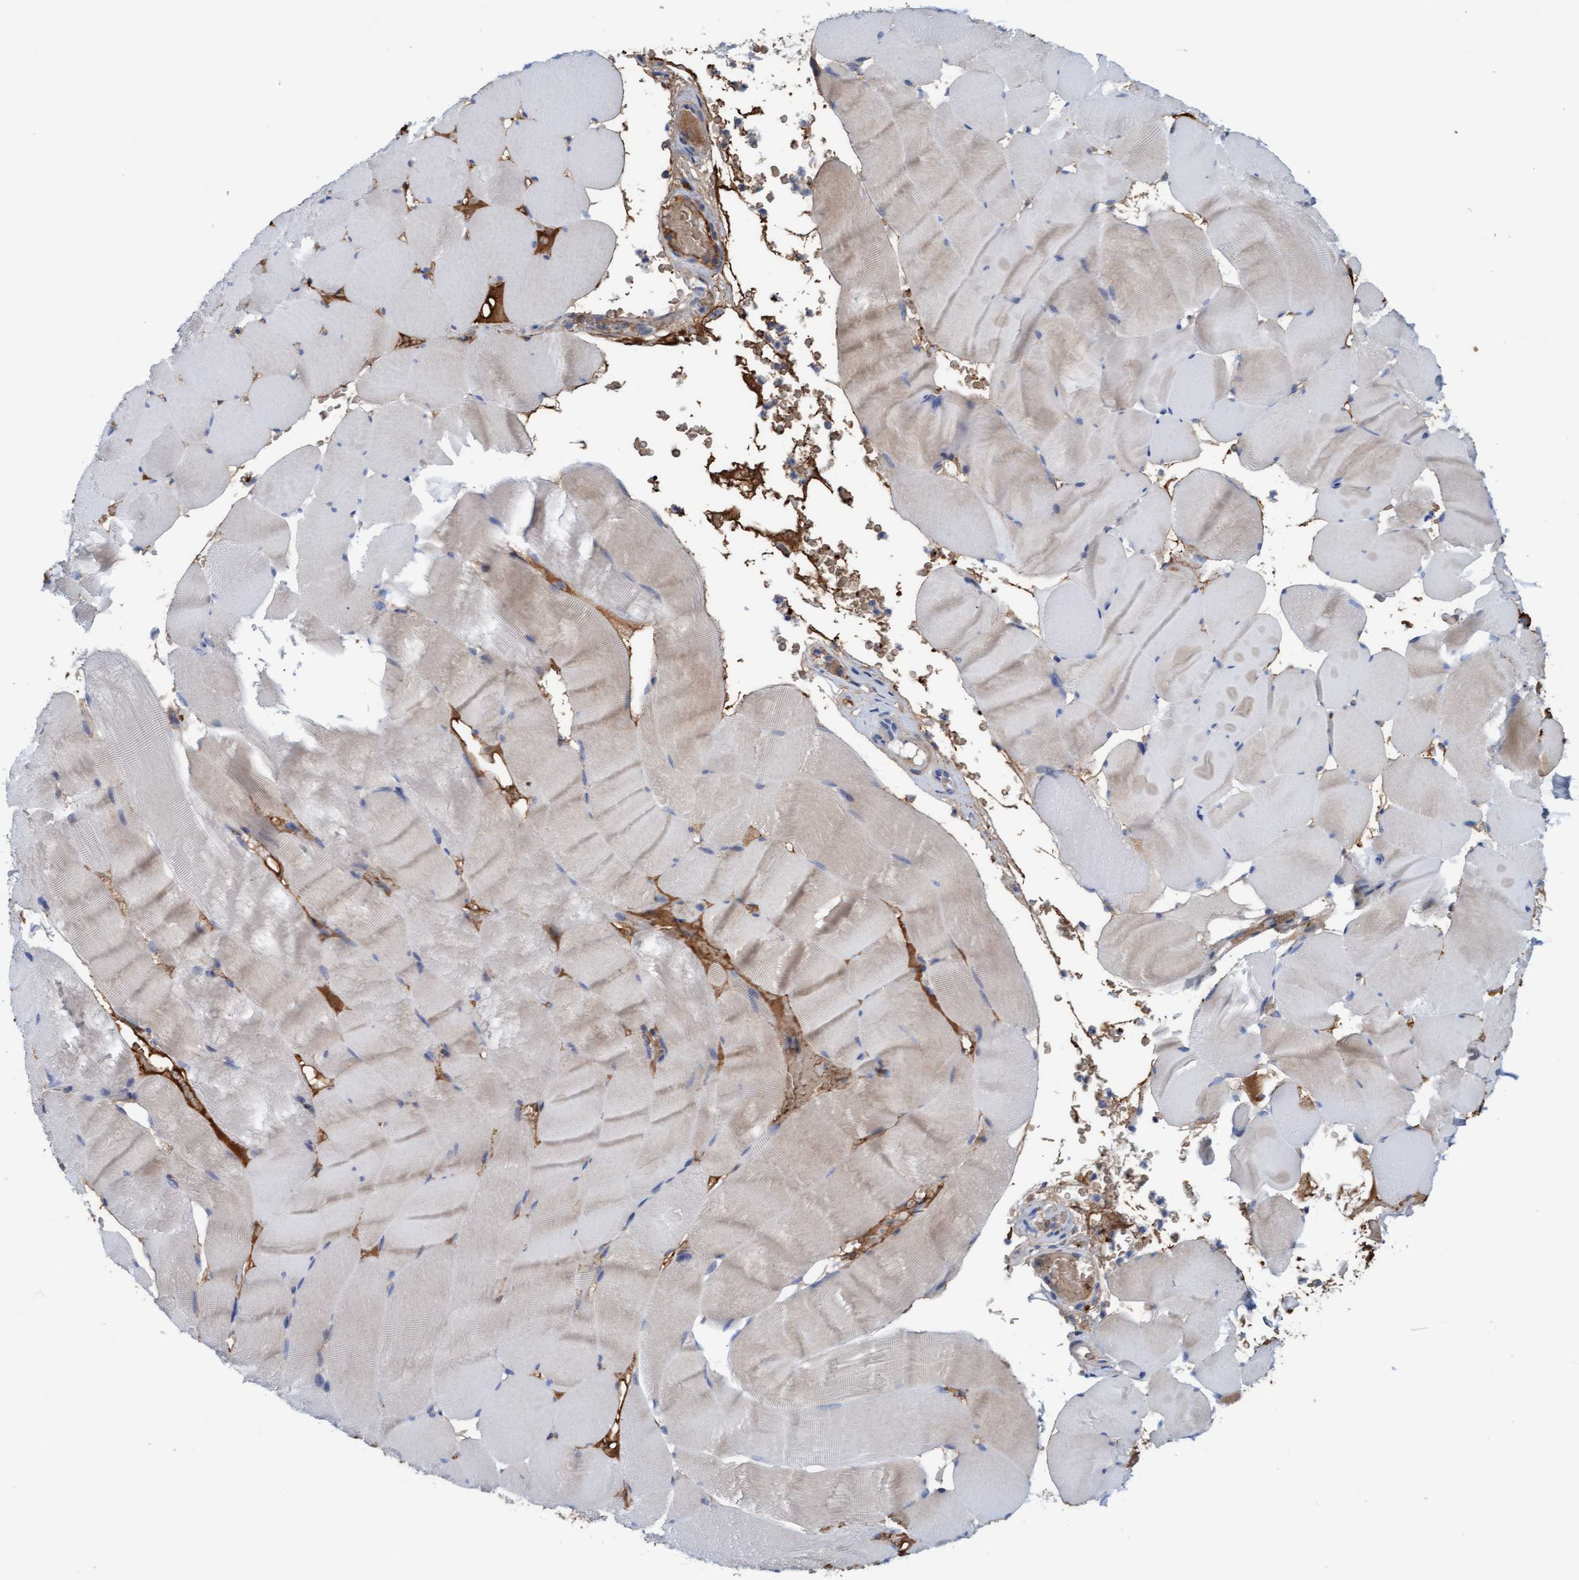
{"staining": {"intensity": "weak", "quantity": "25%-75%", "location": "cytoplasmic/membranous"}, "tissue": "skeletal muscle", "cell_type": "Myocytes", "image_type": "normal", "snomed": [{"axis": "morphology", "description": "Normal tissue, NOS"}, {"axis": "topography", "description": "Skeletal muscle"}], "caption": "A brown stain shows weak cytoplasmic/membranous staining of a protein in myocytes of unremarkable human skeletal muscle. The staining was performed using DAB to visualize the protein expression in brown, while the nuclei were stained in blue with hematoxylin (Magnification: 20x).", "gene": "P2RX5", "patient": {"sex": "male", "age": 62}}